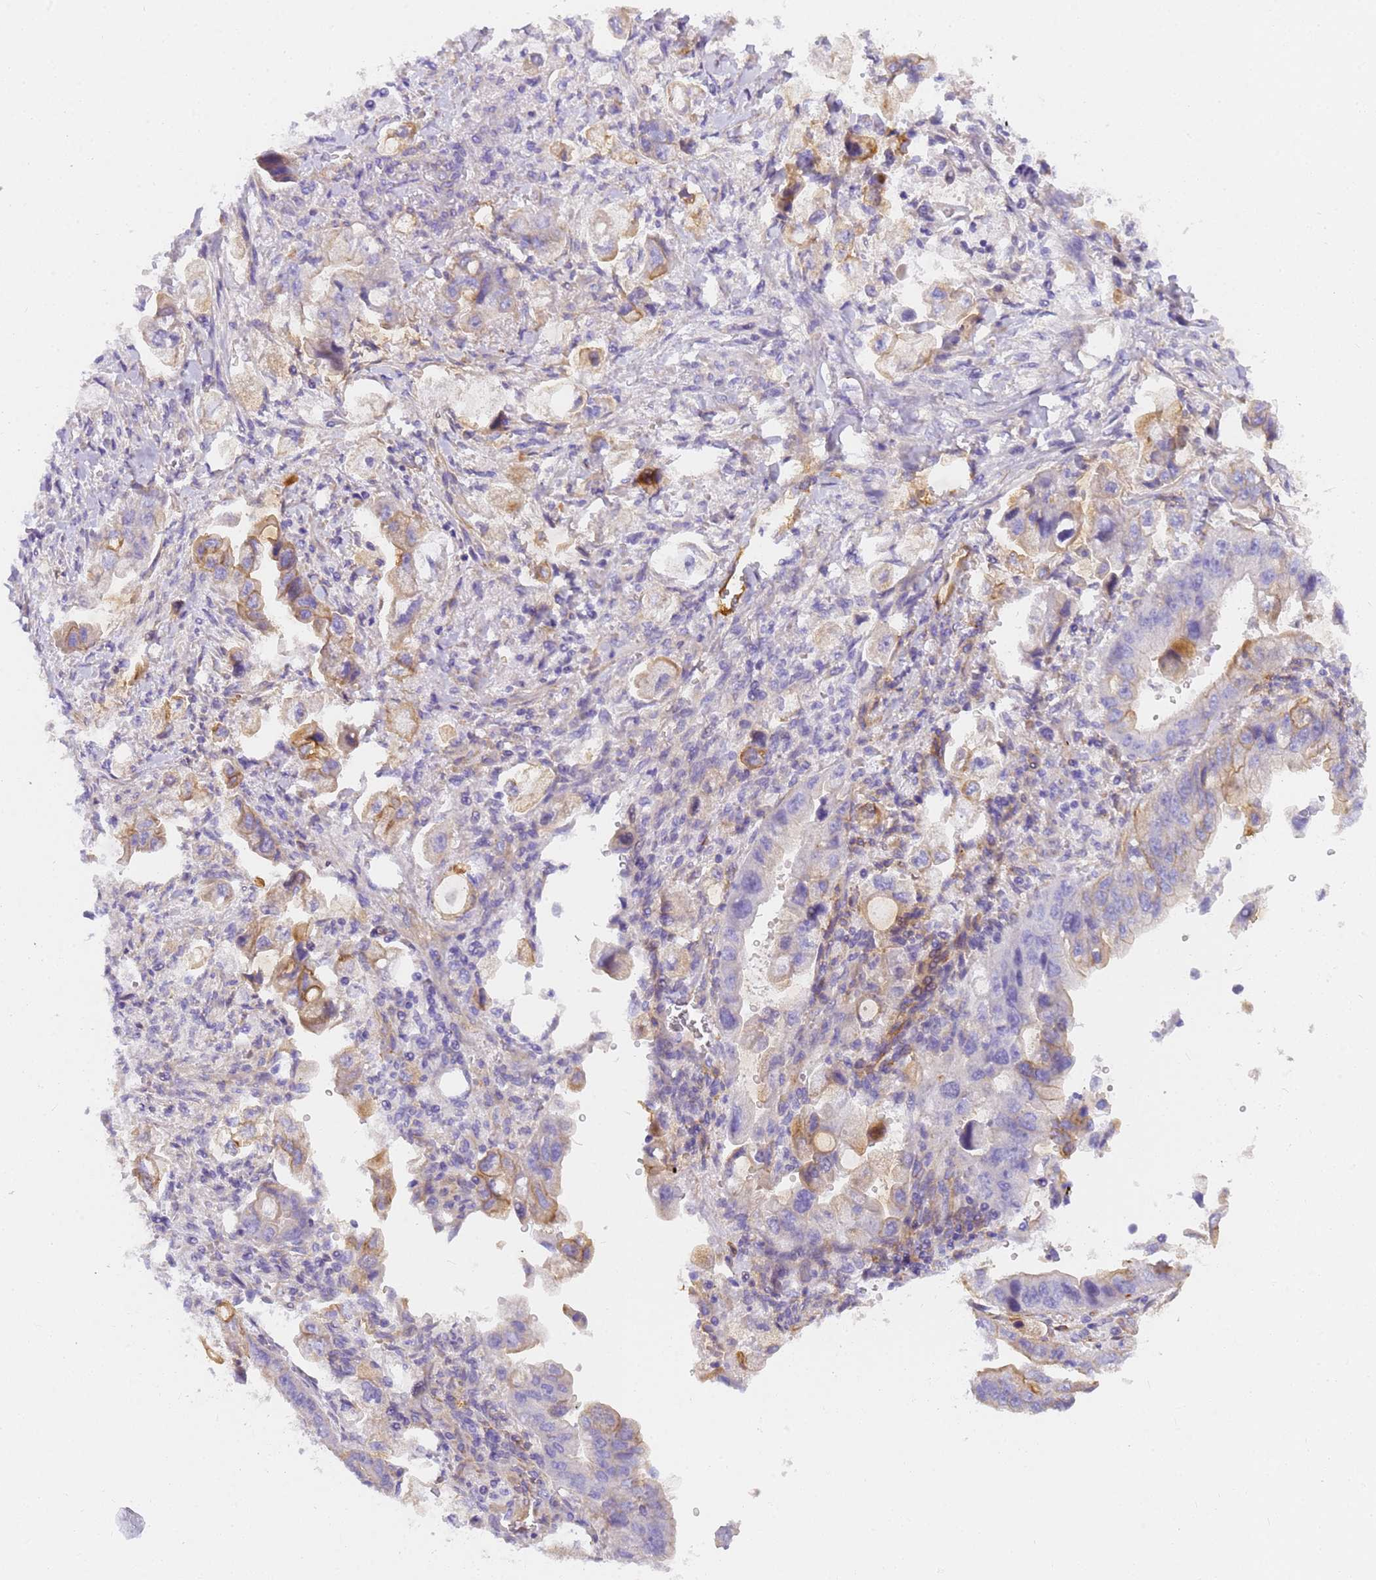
{"staining": {"intensity": "moderate", "quantity": "25%-75%", "location": "cytoplasmic/membranous"}, "tissue": "stomach cancer", "cell_type": "Tumor cells", "image_type": "cancer", "snomed": [{"axis": "morphology", "description": "Adenocarcinoma, NOS"}, {"axis": "topography", "description": "Stomach"}], "caption": "Immunohistochemical staining of adenocarcinoma (stomach) reveals moderate cytoplasmic/membranous protein staining in approximately 25%-75% of tumor cells. Using DAB (3,3'-diaminobenzidine) (brown) and hematoxylin (blue) stains, captured at high magnification using brightfield microscopy.", "gene": "MVB12A", "patient": {"sex": "male", "age": 62}}